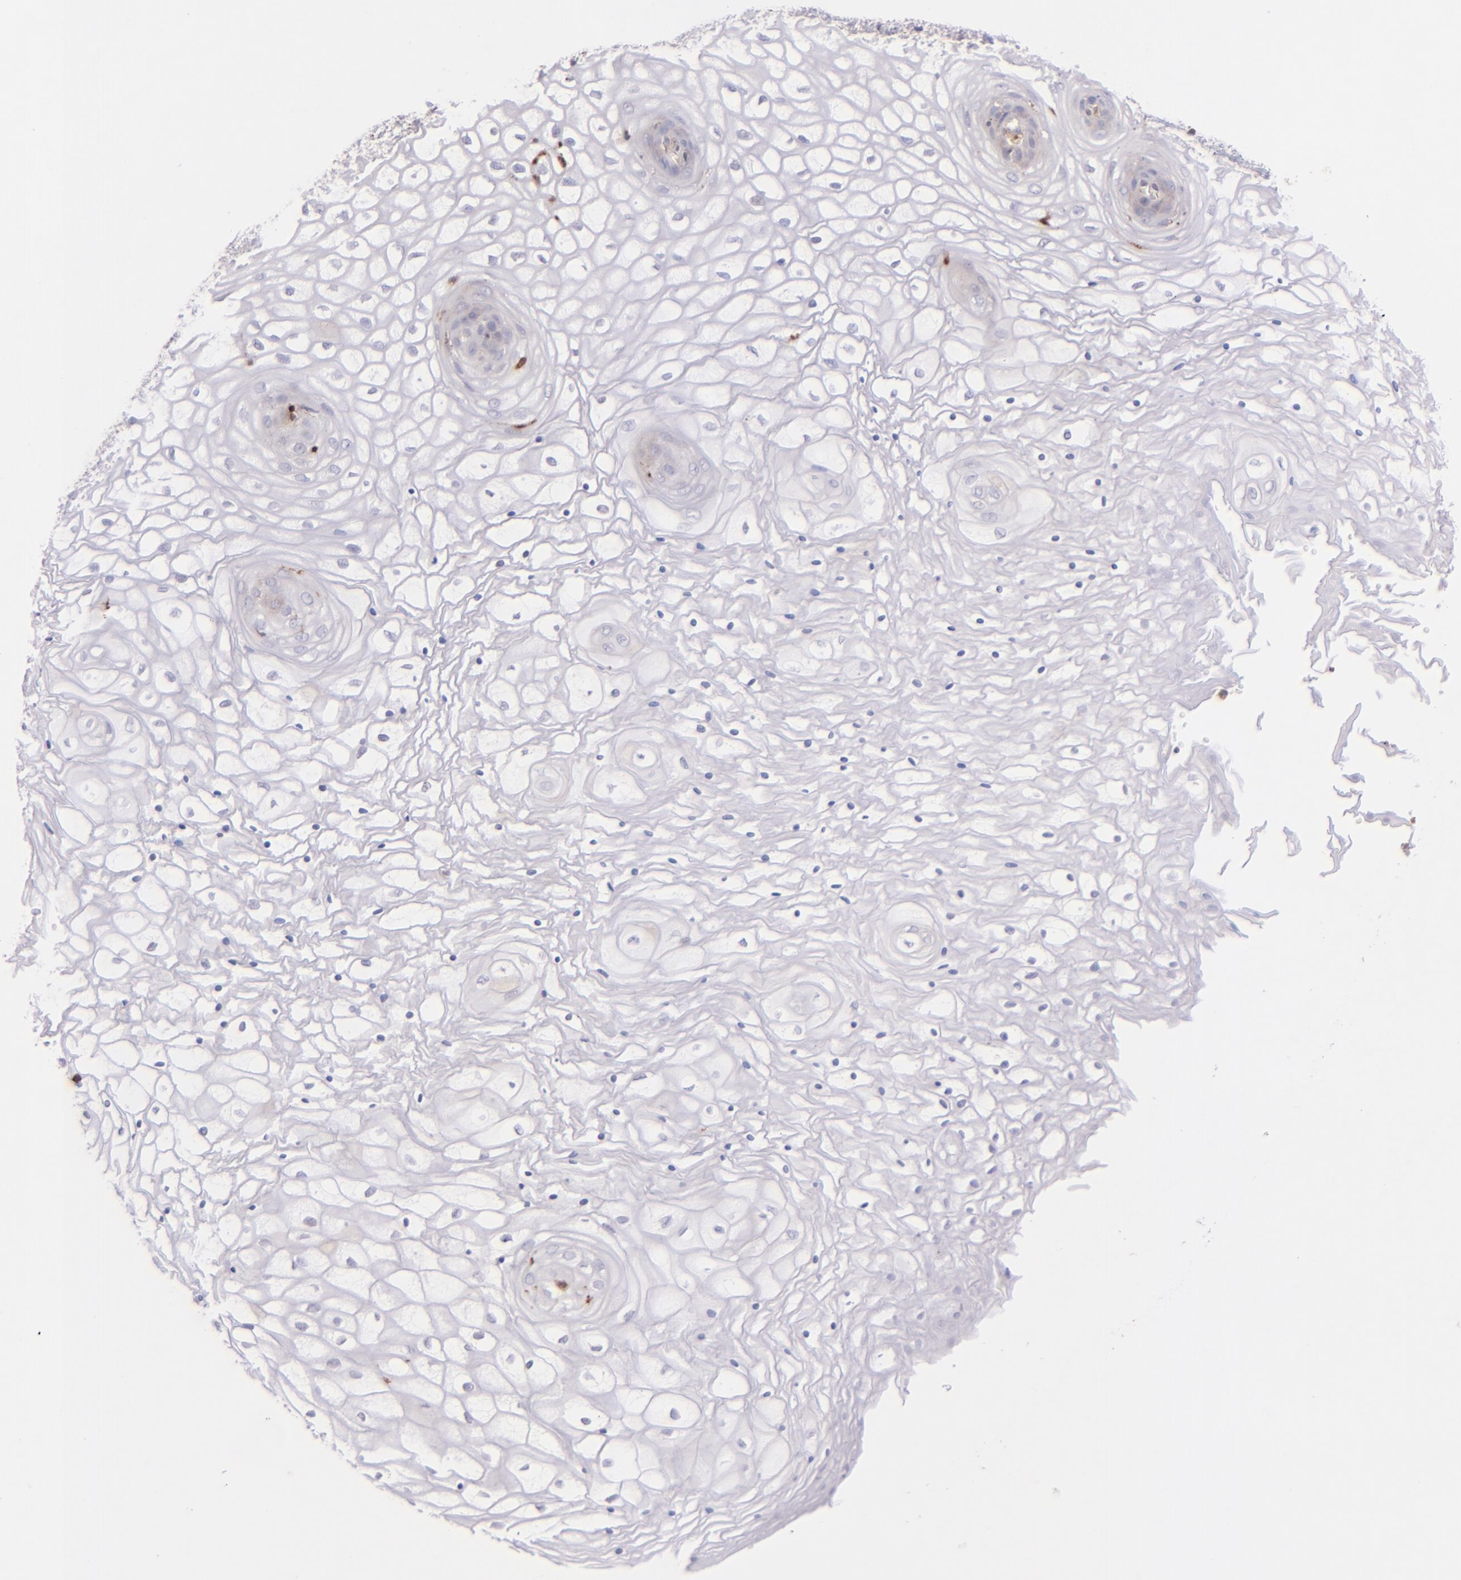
{"staining": {"intensity": "weak", "quantity": "25%-75%", "location": "cytoplasmic/membranous"}, "tissue": "vagina", "cell_type": "Squamous epithelial cells", "image_type": "normal", "snomed": [{"axis": "morphology", "description": "Normal tissue, NOS"}, {"axis": "topography", "description": "Vagina"}], "caption": "Immunohistochemical staining of benign human vagina exhibits 25%-75% levels of weak cytoplasmic/membranous protein positivity in about 25%-75% of squamous epithelial cells. The staining is performed using DAB brown chromogen to label protein expression. The nuclei are counter-stained blue using hematoxylin.", "gene": "BTK", "patient": {"sex": "female", "age": 34}}